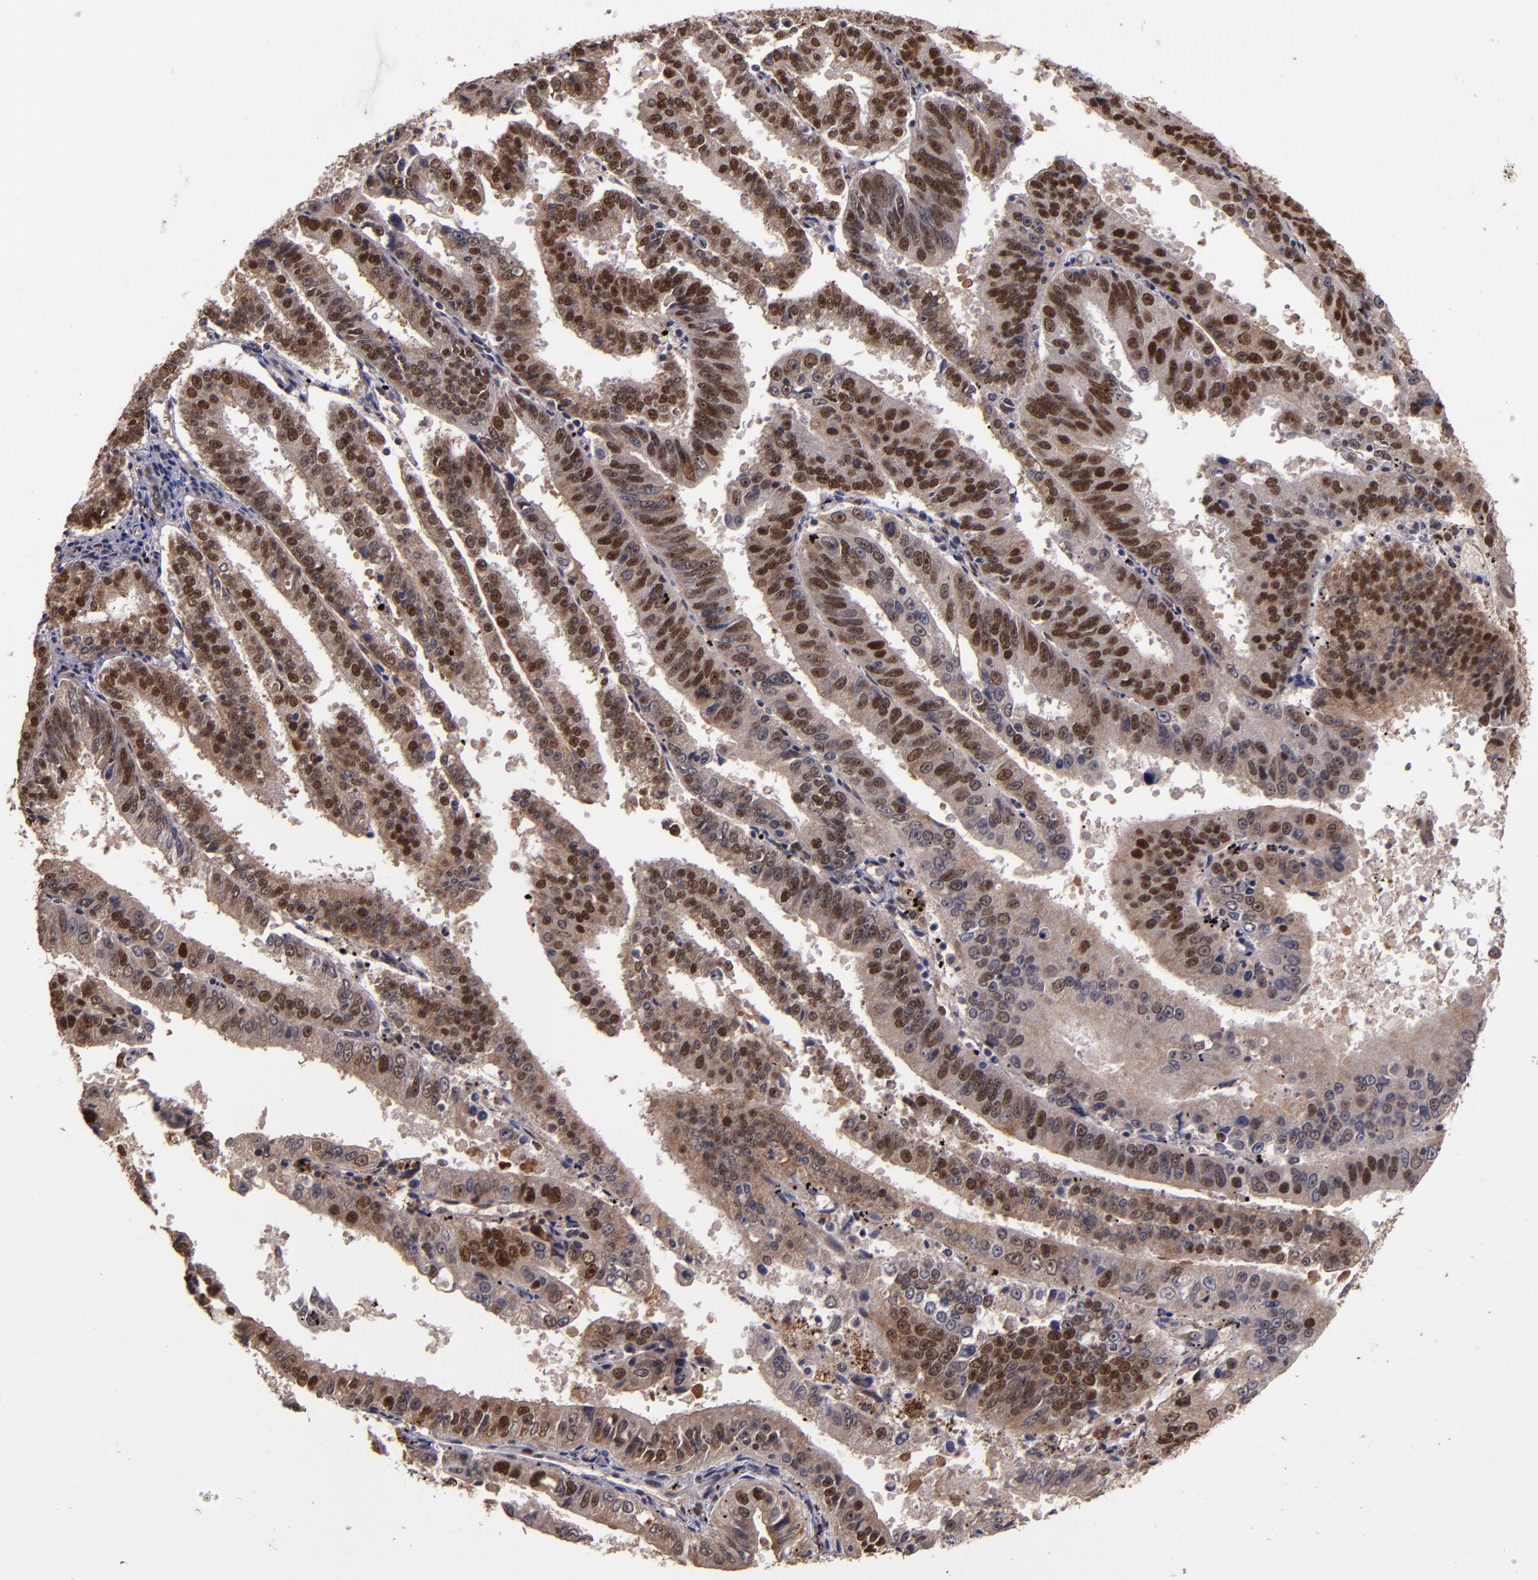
{"staining": {"intensity": "strong", "quantity": ">75%", "location": "cytoplasmic/membranous,nuclear"}, "tissue": "endometrial cancer", "cell_type": "Tumor cells", "image_type": "cancer", "snomed": [{"axis": "morphology", "description": "Adenocarcinoma, NOS"}, {"axis": "topography", "description": "Endometrium"}], "caption": "IHC photomicrograph of human endometrial cancer (adenocarcinoma) stained for a protein (brown), which shows high levels of strong cytoplasmic/membranous and nuclear expression in approximately >75% of tumor cells.", "gene": "CHEK2", "patient": {"sex": "female", "age": 66}}